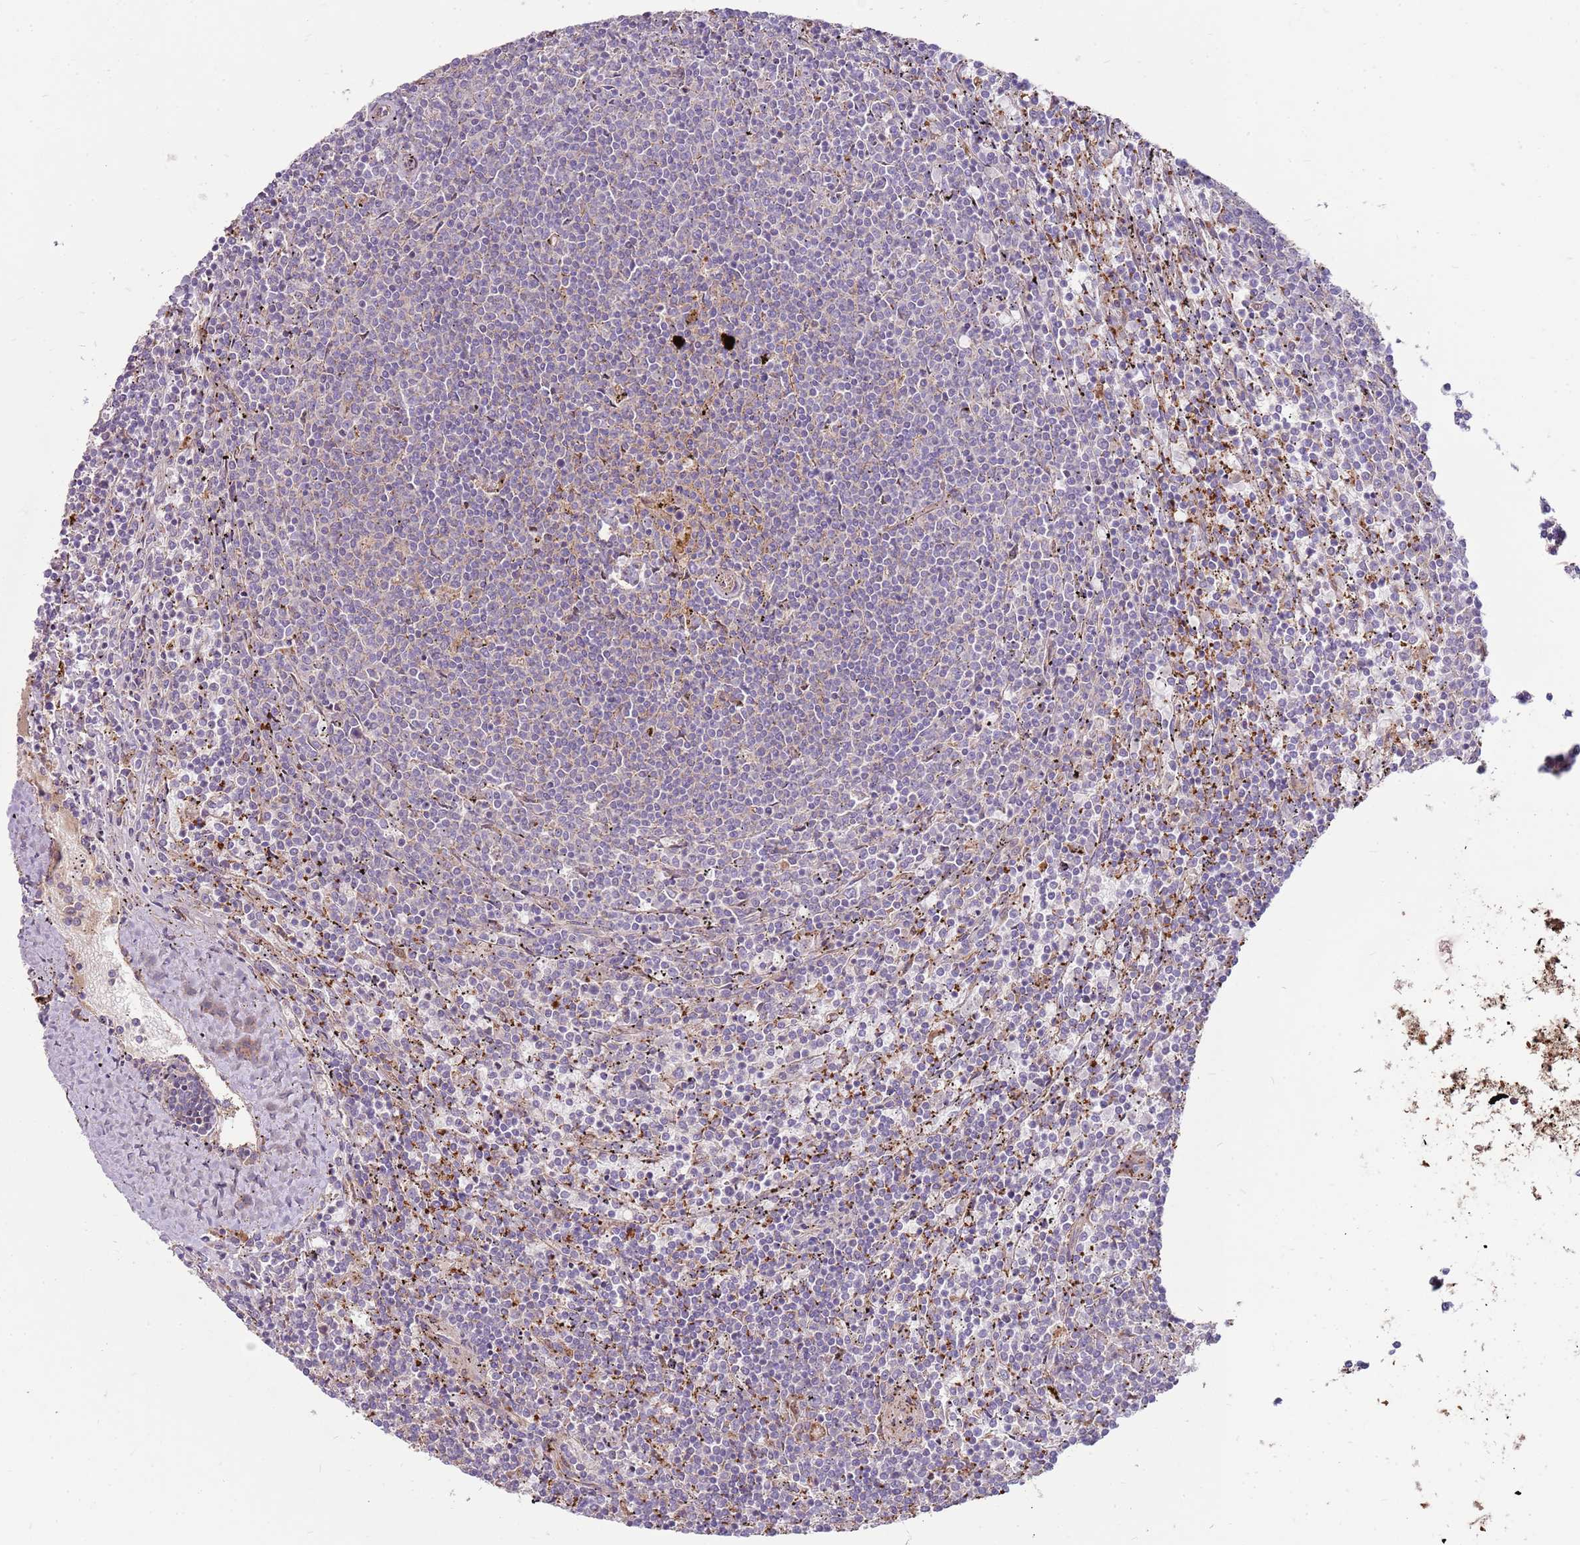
{"staining": {"intensity": "negative", "quantity": "none", "location": "none"}, "tissue": "lymphoma", "cell_type": "Tumor cells", "image_type": "cancer", "snomed": [{"axis": "morphology", "description": "Malignant lymphoma, non-Hodgkin's type, Low grade"}, {"axis": "topography", "description": "Spleen"}], "caption": "Tumor cells are negative for protein expression in human malignant lymphoma, non-Hodgkin's type (low-grade).", "gene": "EMC1", "patient": {"sex": "female", "age": 50}}